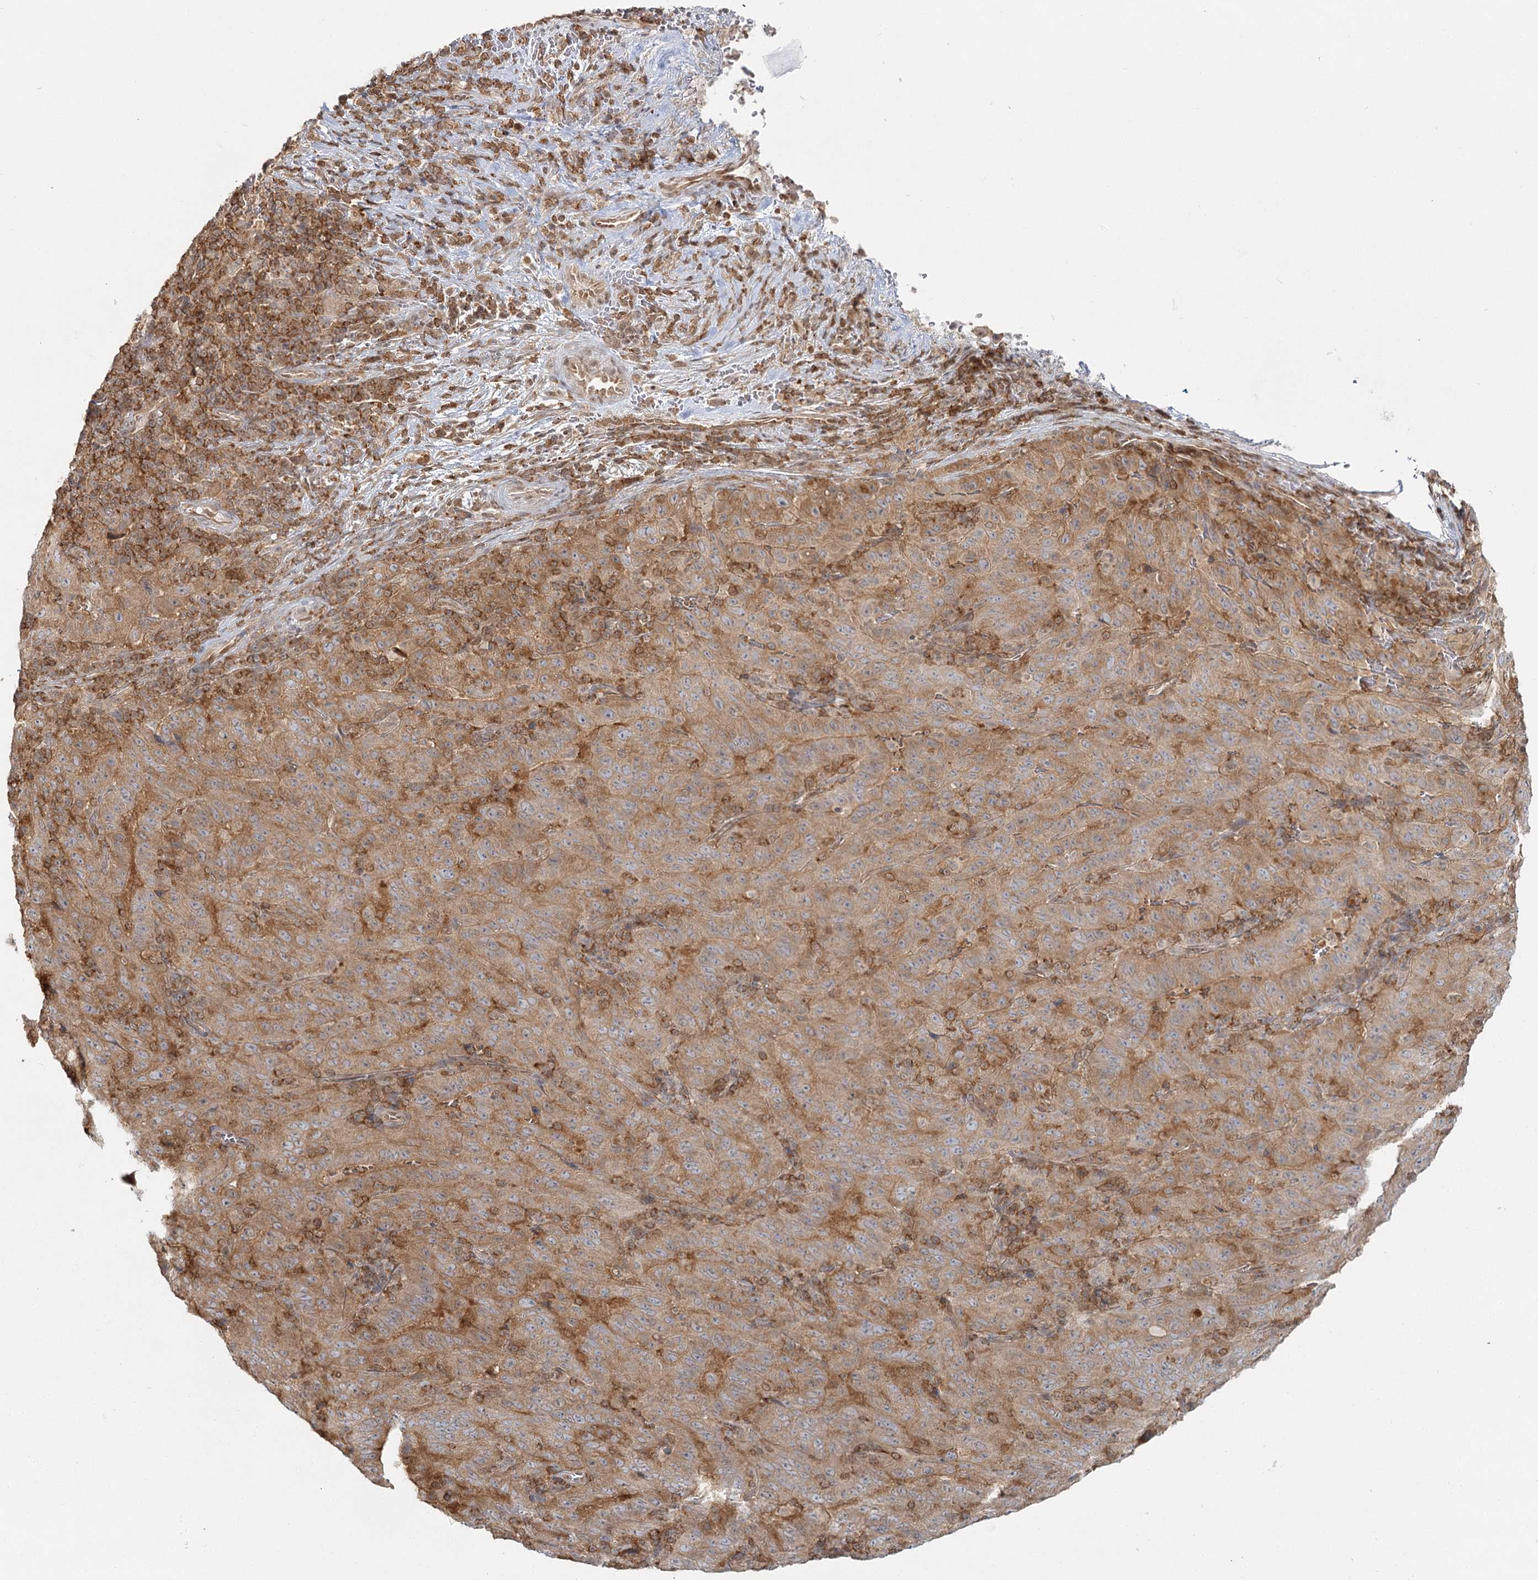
{"staining": {"intensity": "moderate", "quantity": ">75%", "location": "cytoplasmic/membranous"}, "tissue": "pancreatic cancer", "cell_type": "Tumor cells", "image_type": "cancer", "snomed": [{"axis": "morphology", "description": "Adenocarcinoma, NOS"}, {"axis": "topography", "description": "Pancreas"}], "caption": "Moderate cytoplasmic/membranous positivity is identified in about >75% of tumor cells in pancreatic adenocarcinoma.", "gene": "FAM120B", "patient": {"sex": "male", "age": 63}}